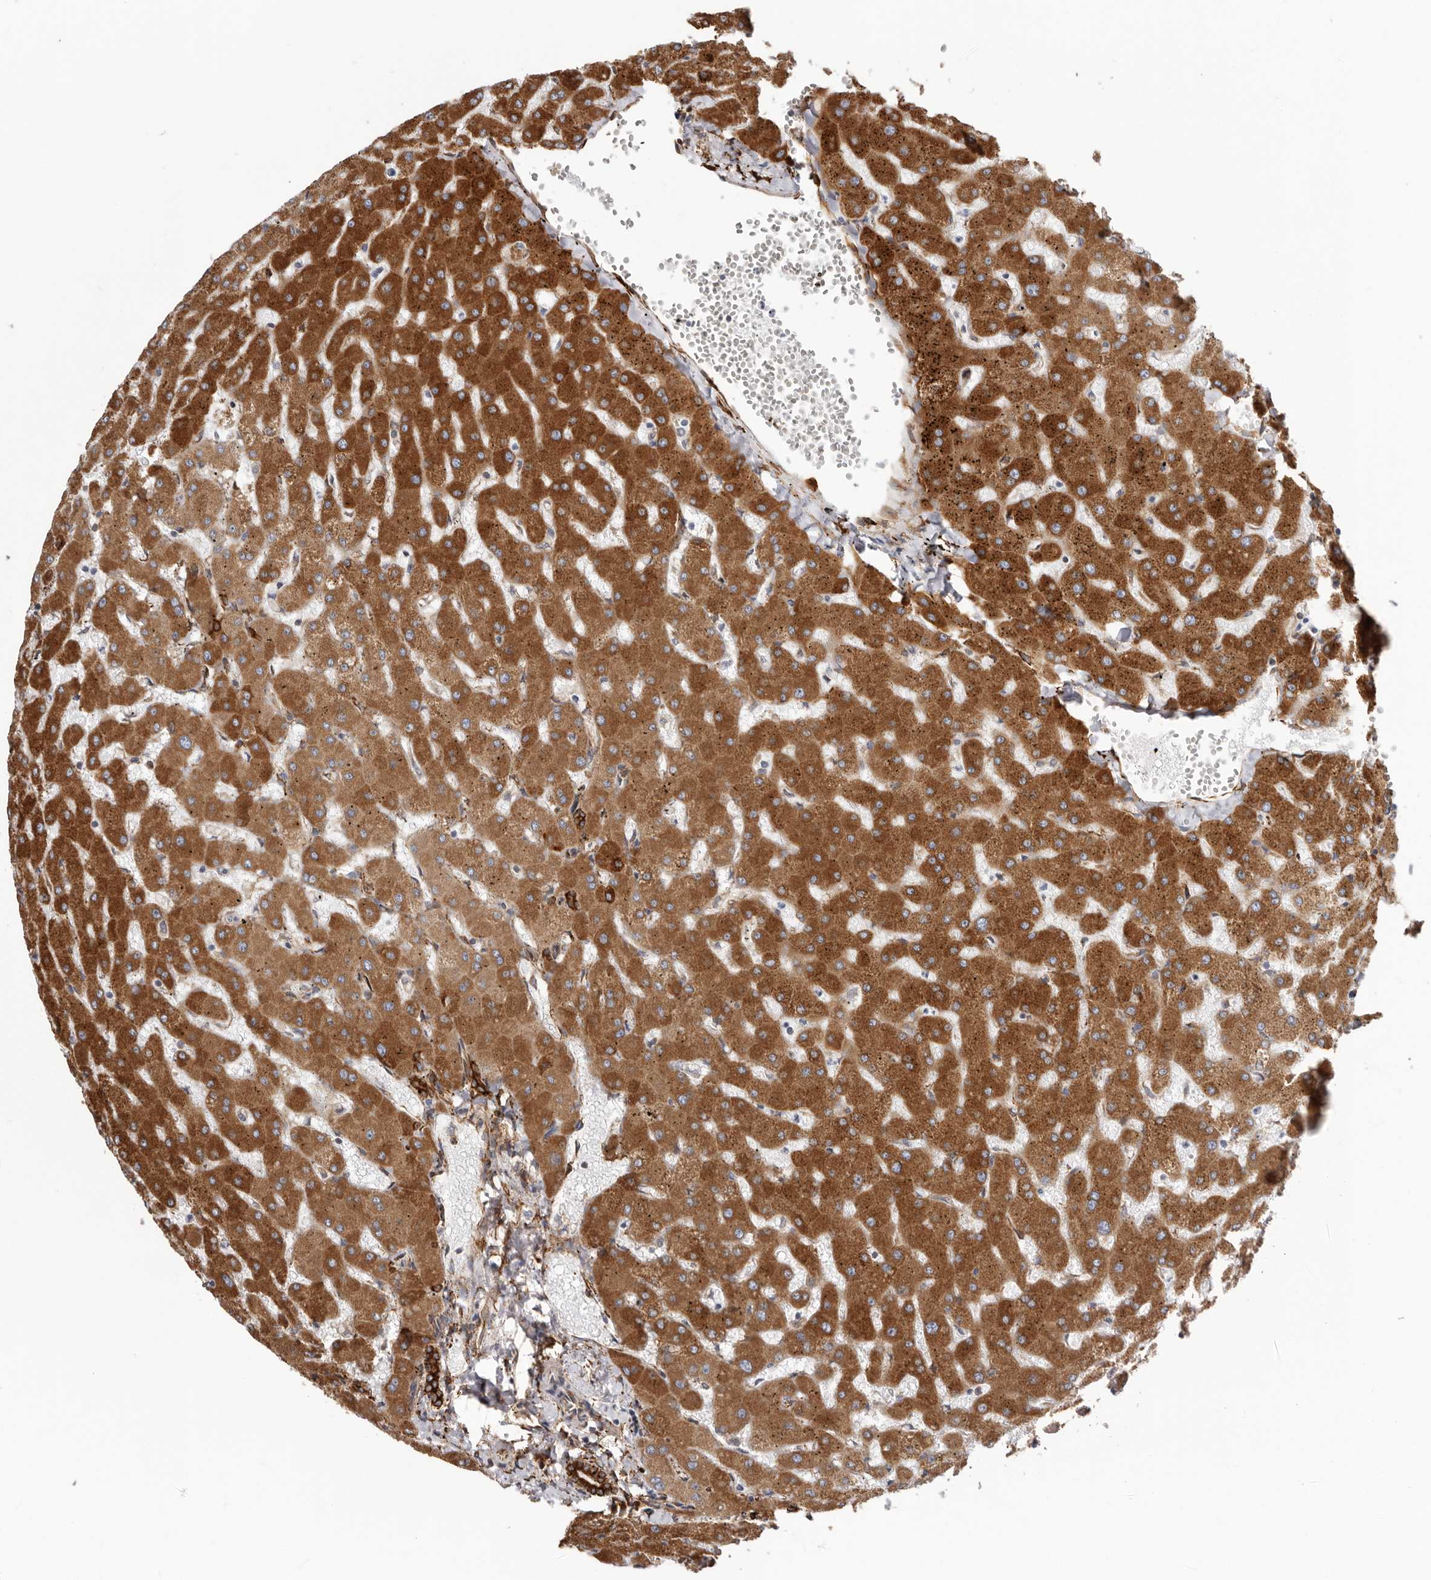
{"staining": {"intensity": "strong", "quantity": ">75%", "location": "cytoplasmic/membranous"}, "tissue": "liver", "cell_type": "Cholangiocytes", "image_type": "normal", "snomed": [{"axis": "morphology", "description": "Normal tissue, NOS"}, {"axis": "topography", "description": "Liver"}], "caption": "Immunohistochemical staining of benign human liver exhibits strong cytoplasmic/membranous protein staining in approximately >75% of cholangiocytes. The protein of interest is stained brown, and the nuclei are stained in blue (DAB (3,3'-diaminobenzidine) IHC with brightfield microscopy, high magnification).", "gene": "SEMA3E", "patient": {"sex": "female", "age": 63}}